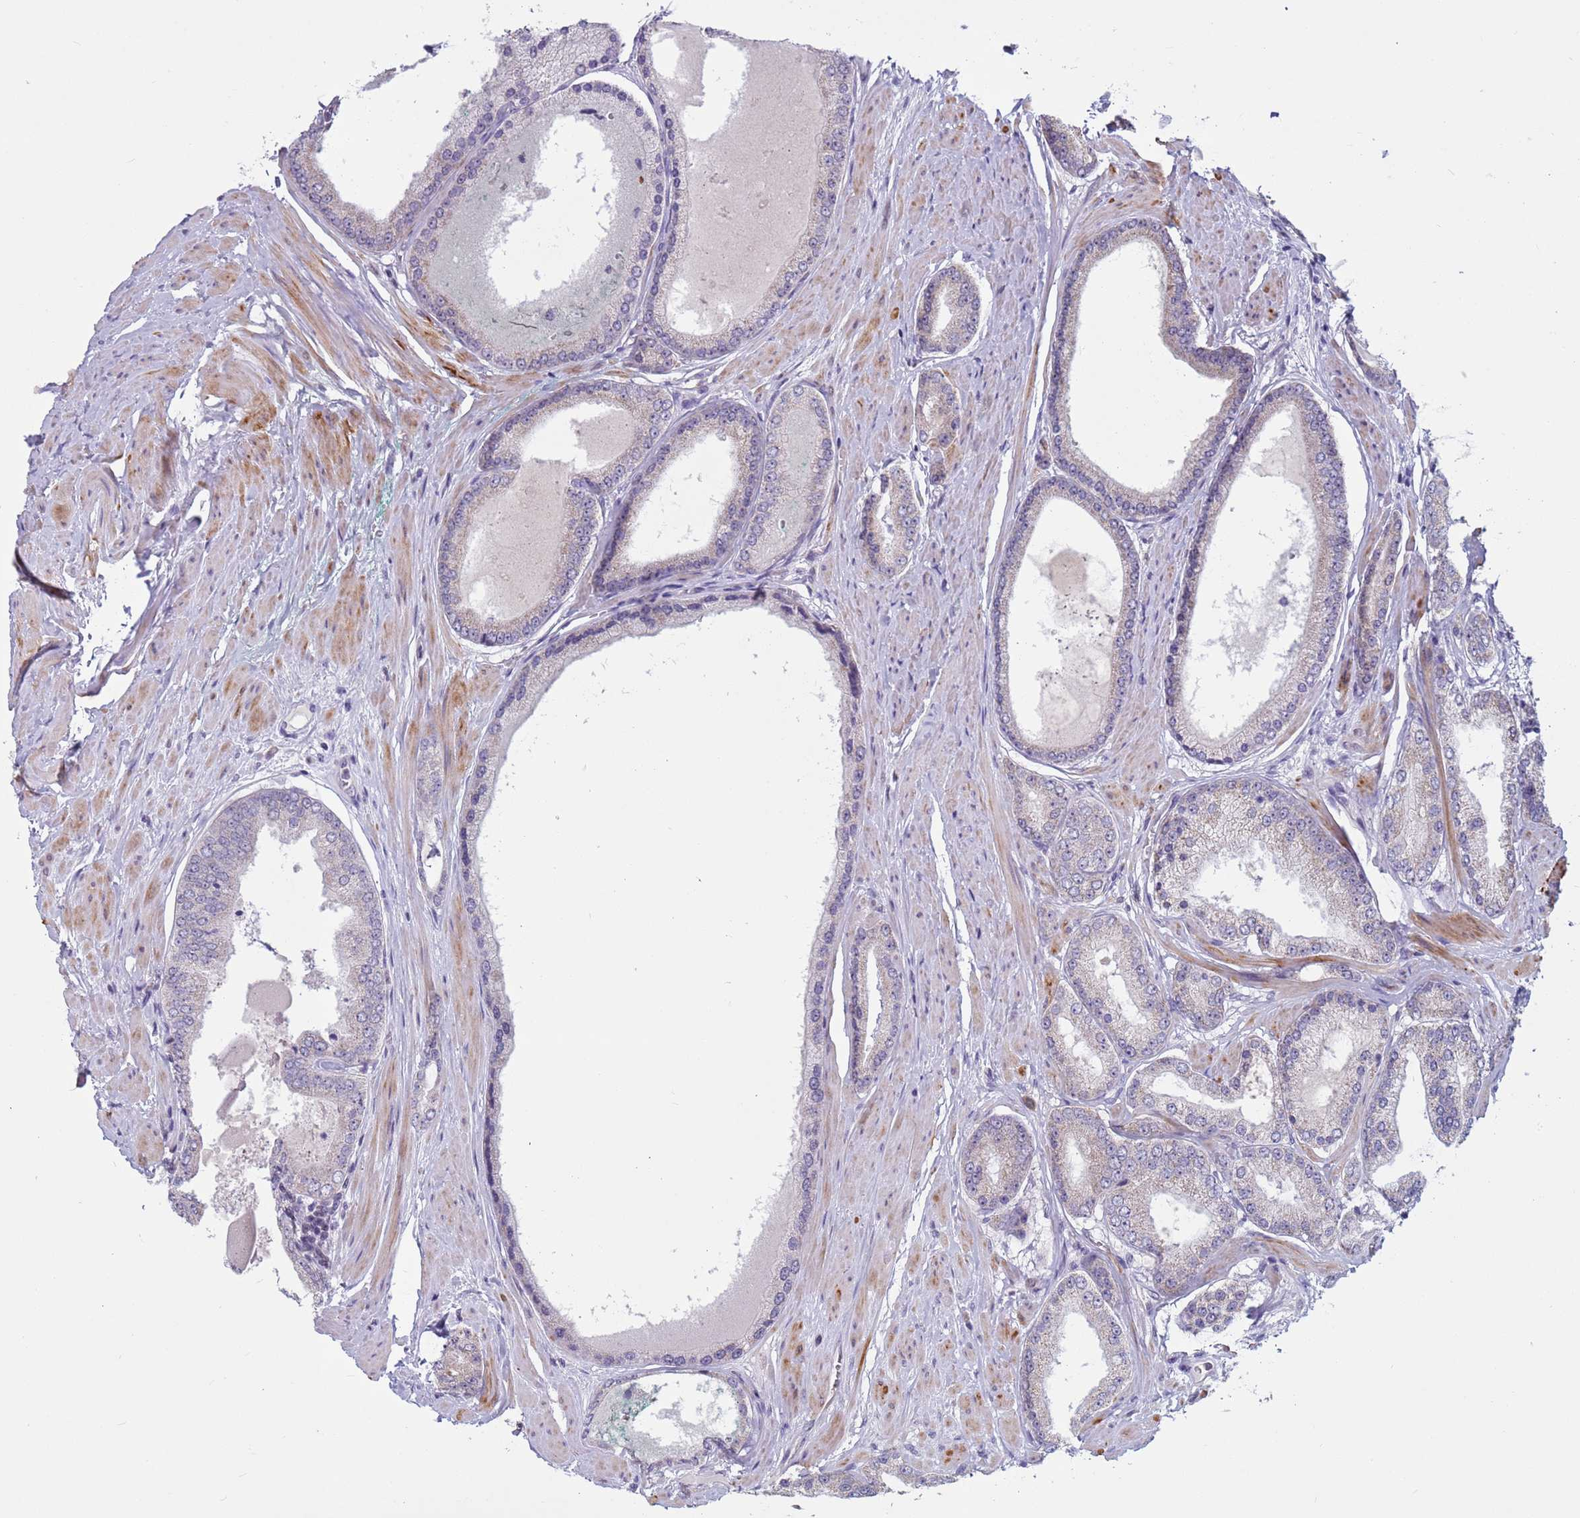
{"staining": {"intensity": "negative", "quantity": "none", "location": "none"}, "tissue": "prostate cancer", "cell_type": "Tumor cells", "image_type": "cancer", "snomed": [{"axis": "morphology", "description": "Adenocarcinoma, High grade"}, {"axis": "topography", "description": "Prostate"}], "caption": "Histopathology image shows no significant protein expression in tumor cells of adenocarcinoma (high-grade) (prostate).", "gene": "CDK2AP2", "patient": {"sex": "male", "age": 59}}